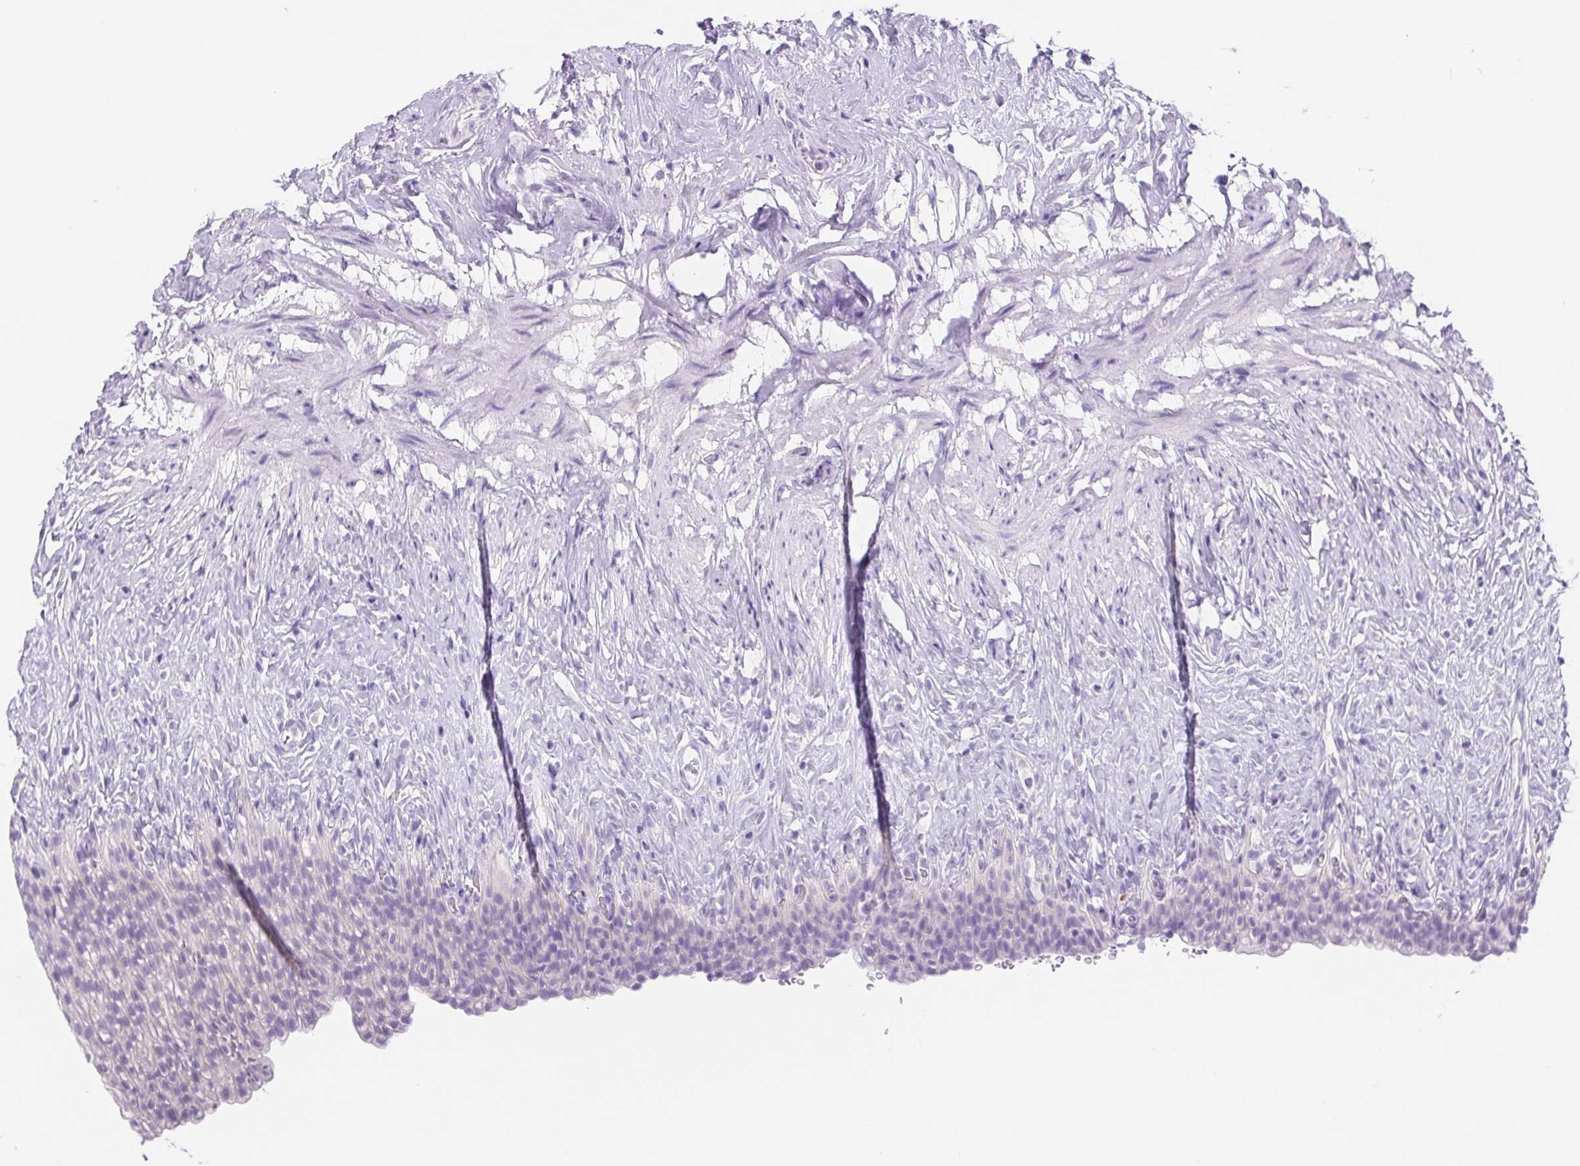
{"staining": {"intensity": "negative", "quantity": "none", "location": "none"}, "tissue": "urinary bladder", "cell_type": "Urothelial cells", "image_type": "normal", "snomed": [{"axis": "morphology", "description": "Normal tissue, NOS"}, {"axis": "topography", "description": "Urinary bladder"}, {"axis": "topography", "description": "Prostate"}], "caption": "Immunohistochemical staining of normal urinary bladder displays no significant positivity in urothelial cells.", "gene": "DYNC2LI1", "patient": {"sex": "male", "age": 76}}